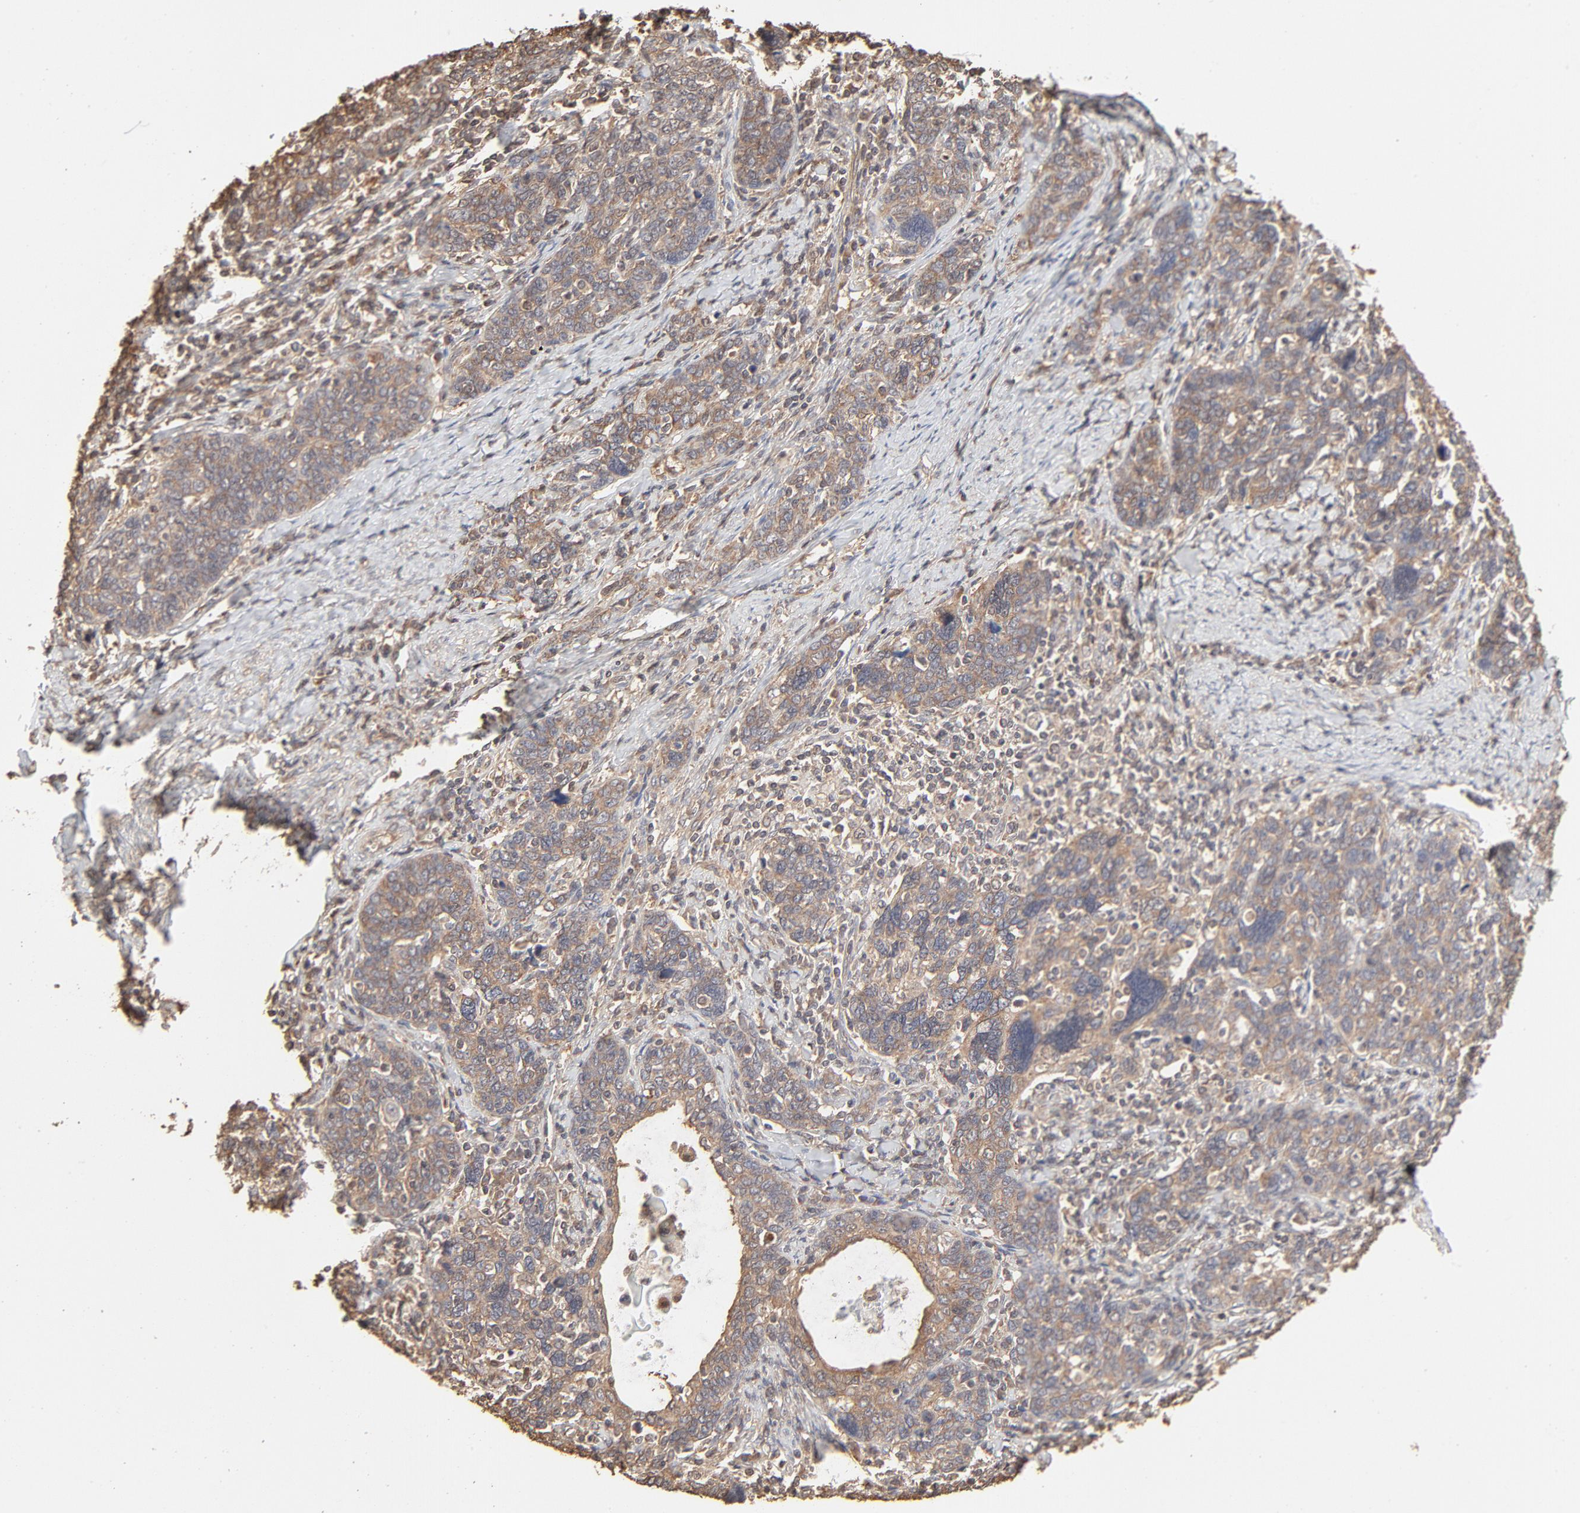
{"staining": {"intensity": "weak", "quantity": ">75%", "location": "cytoplasmic/membranous"}, "tissue": "cervical cancer", "cell_type": "Tumor cells", "image_type": "cancer", "snomed": [{"axis": "morphology", "description": "Squamous cell carcinoma, NOS"}, {"axis": "topography", "description": "Cervix"}], "caption": "Squamous cell carcinoma (cervical) stained for a protein (brown) exhibits weak cytoplasmic/membranous positive positivity in approximately >75% of tumor cells.", "gene": "PPP2CA", "patient": {"sex": "female", "age": 41}}